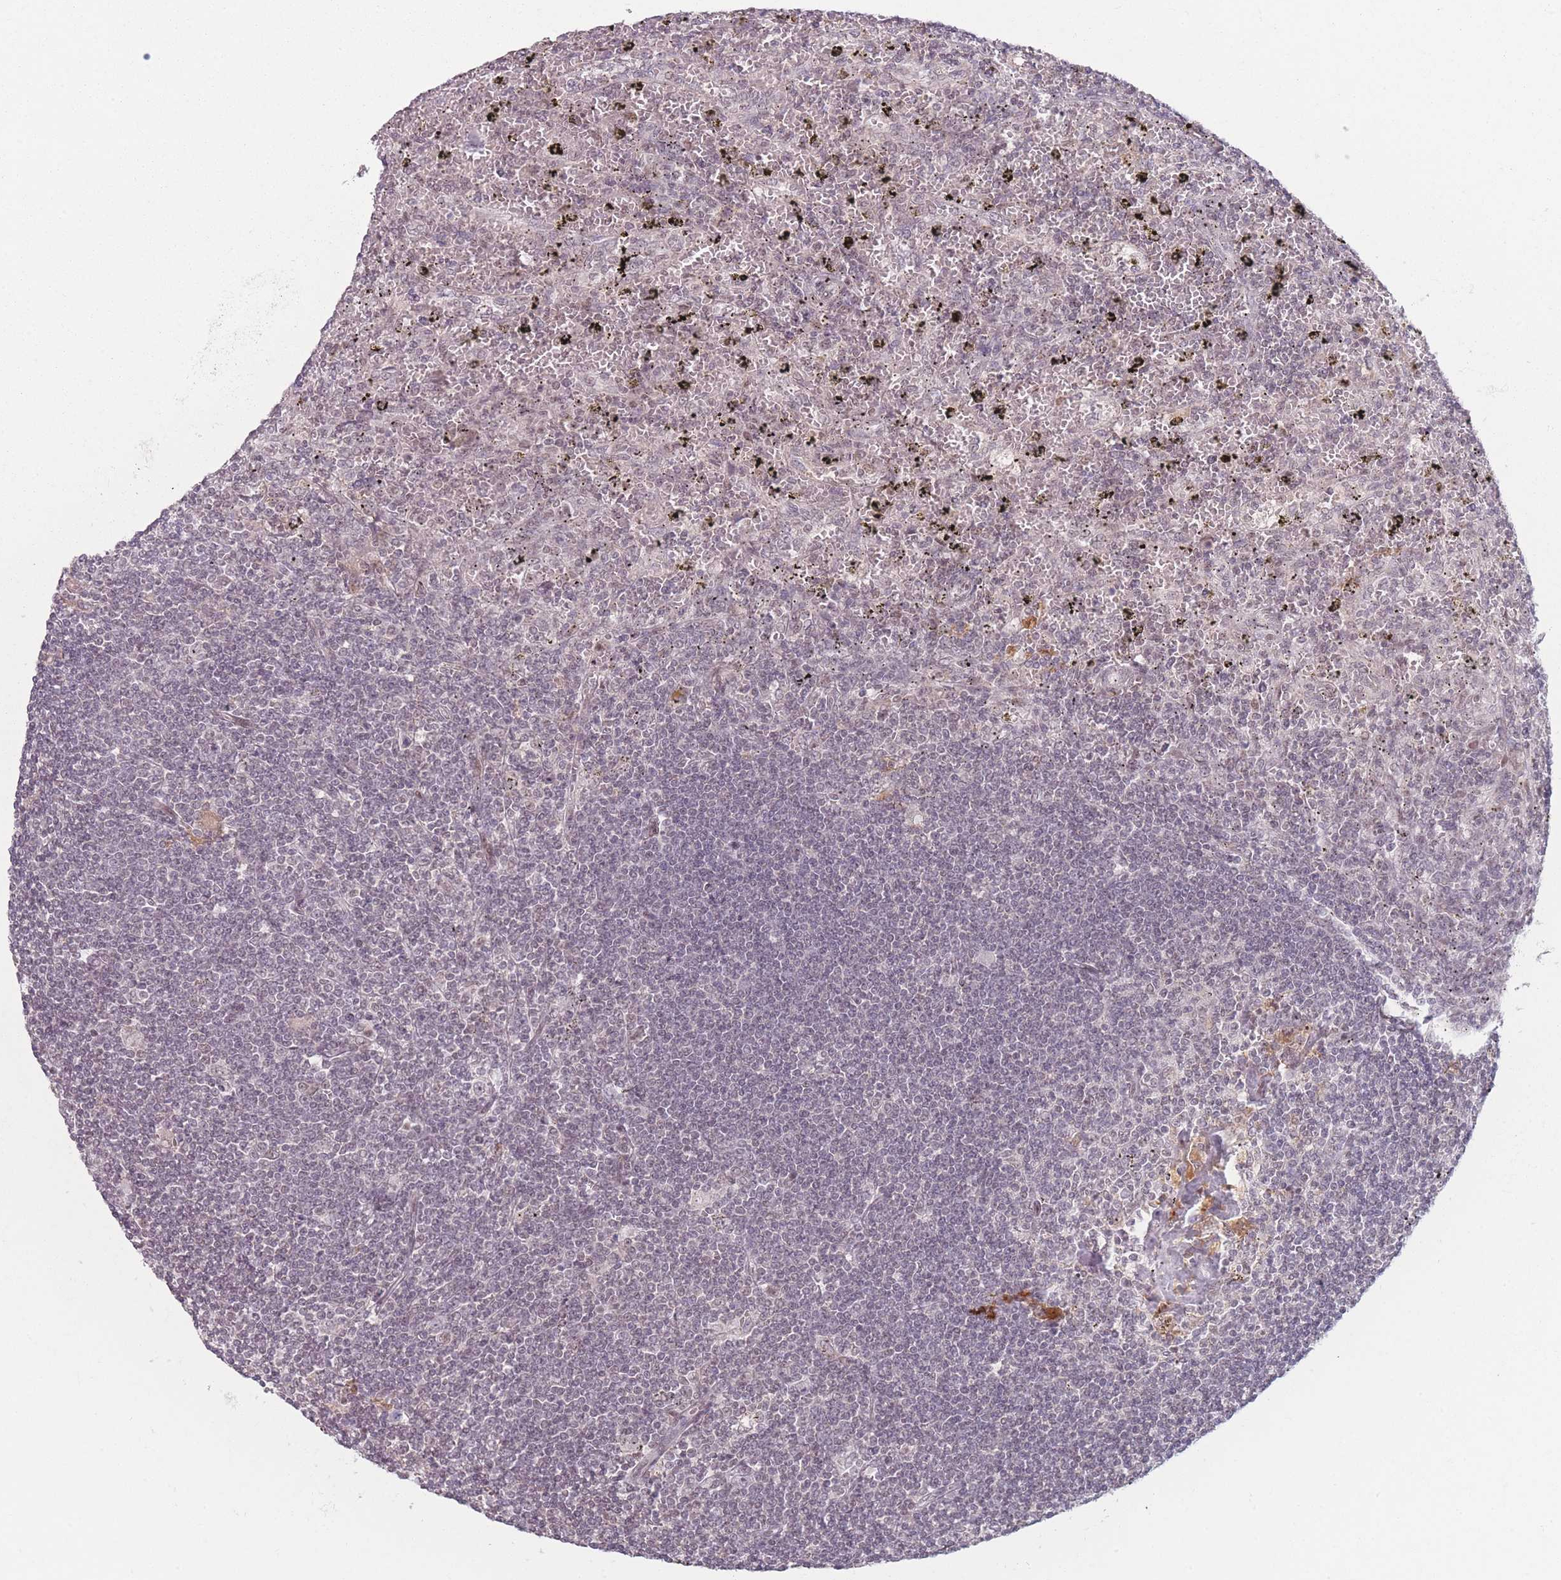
{"staining": {"intensity": "weak", "quantity": "<25%", "location": "nuclear"}, "tissue": "lymphoma", "cell_type": "Tumor cells", "image_type": "cancer", "snomed": [{"axis": "morphology", "description": "Malignant lymphoma, non-Hodgkin's type, Low grade"}, {"axis": "topography", "description": "Spleen"}], "caption": "The histopathology image demonstrates no significant staining in tumor cells of malignant lymphoma, non-Hodgkin's type (low-grade).", "gene": "OR10C1", "patient": {"sex": "male", "age": 76}}